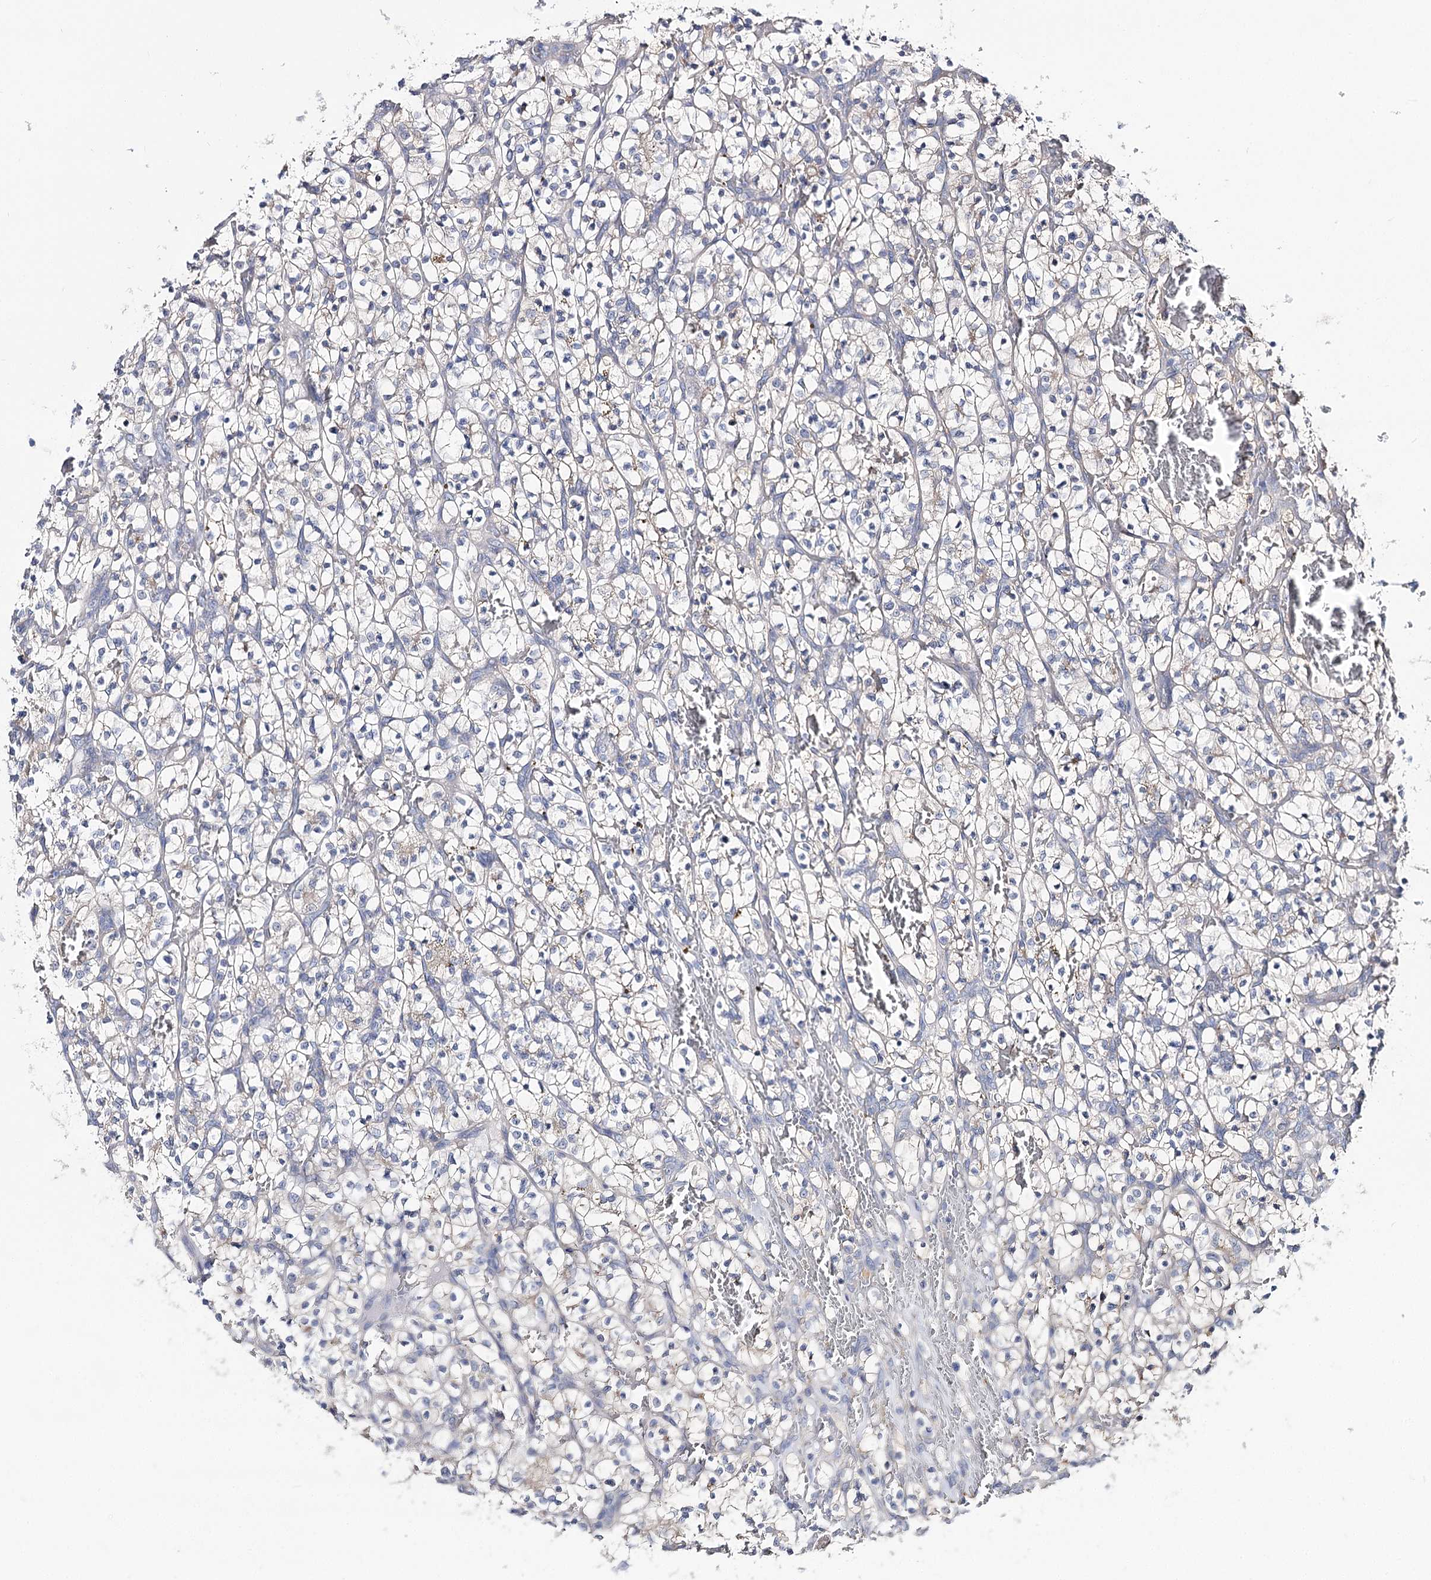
{"staining": {"intensity": "negative", "quantity": "none", "location": "none"}, "tissue": "renal cancer", "cell_type": "Tumor cells", "image_type": "cancer", "snomed": [{"axis": "morphology", "description": "Adenocarcinoma, NOS"}, {"axis": "topography", "description": "Kidney"}], "caption": "IHC micrograph of human renal cancer (adenocarcinoma) stained for a protein (brown), which reveals no expression in tumor cells.", "gene": "UGP2", "patient": {"sex": "female", "age": 57}}